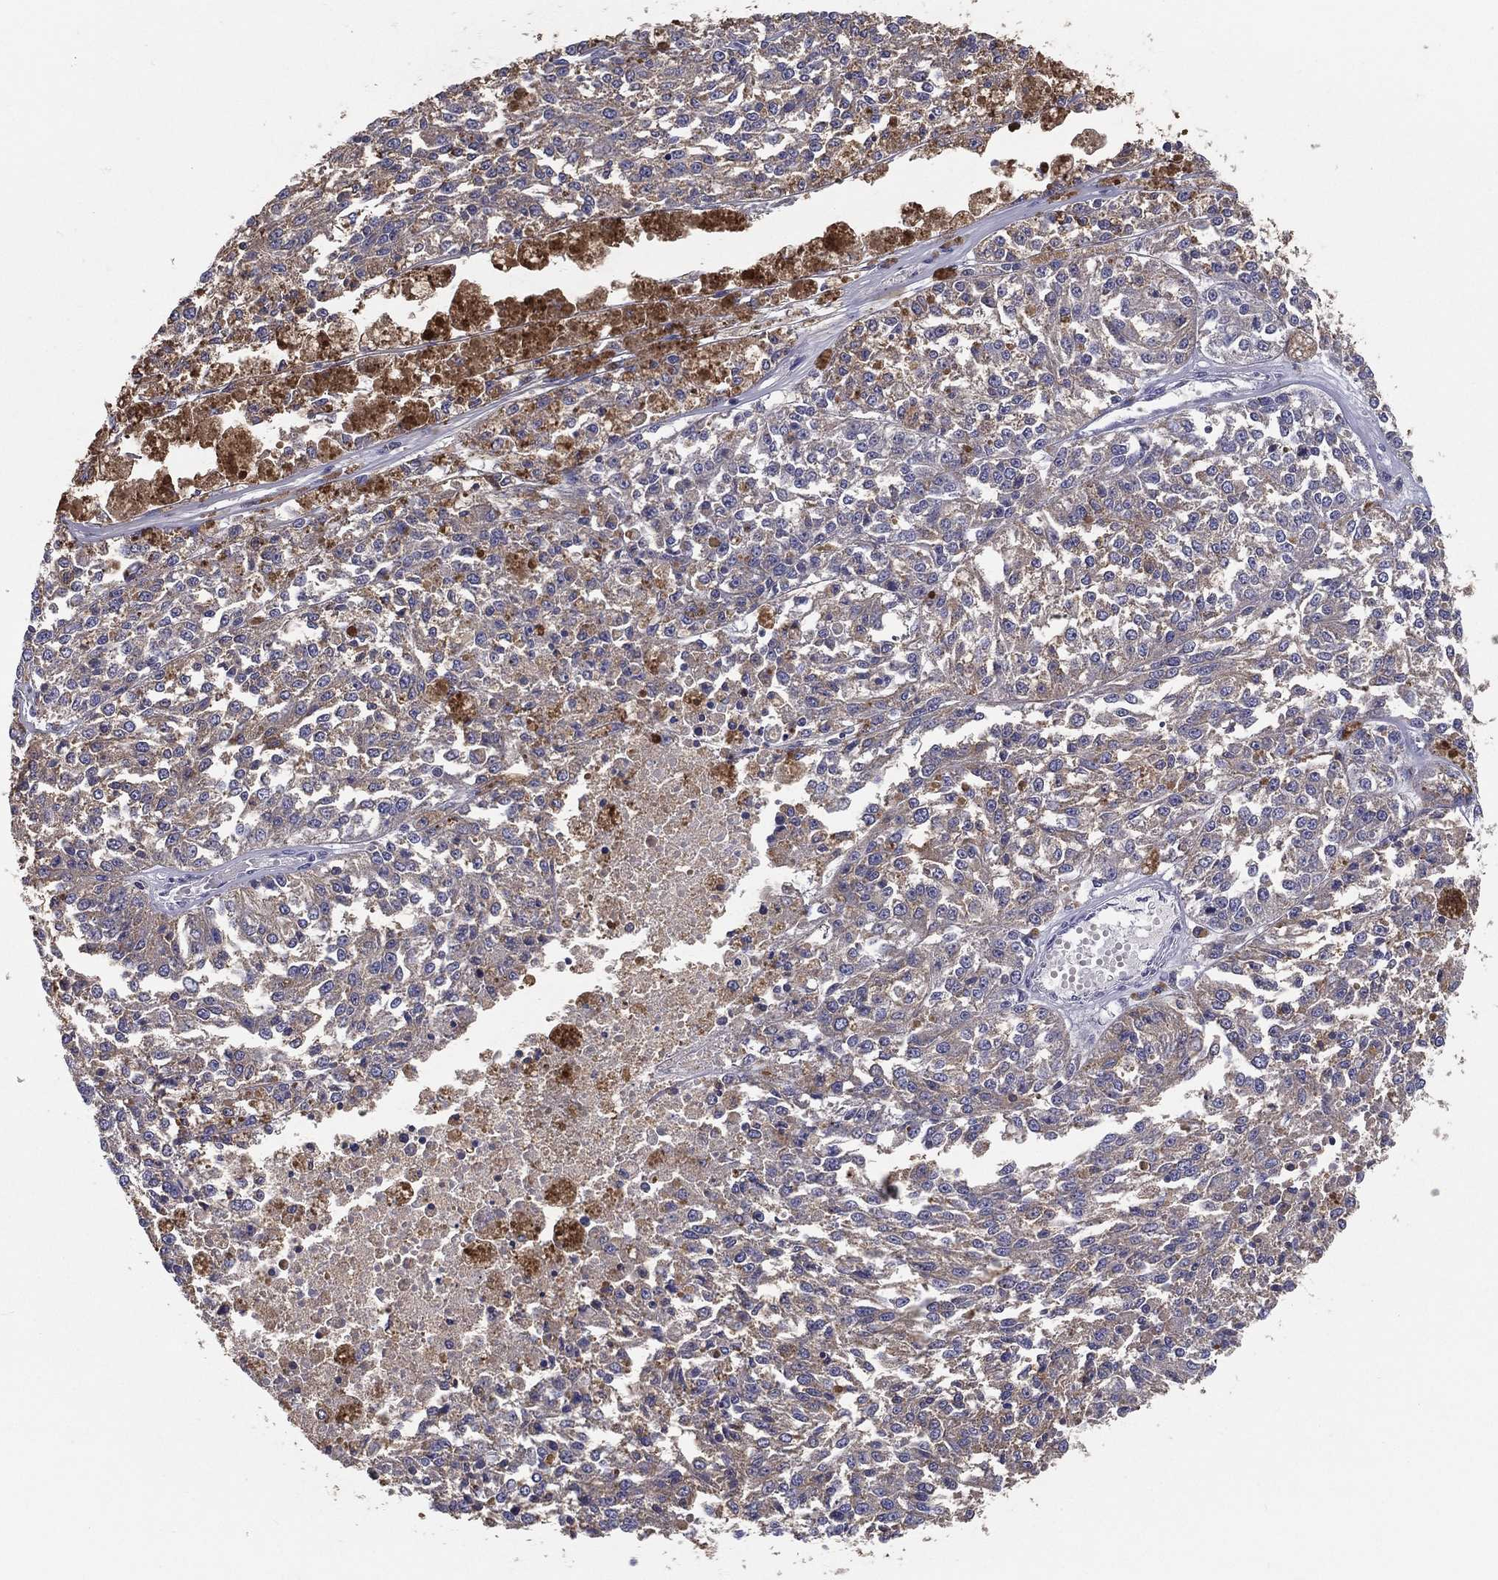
{"staining": {"intensity": "weak", "quantity": "25%-75%", "location": "cytoplasmic/membranous"}, "tissue": "melanoma", "cell_type": "Tumor cells", "image_type": "cancer", "snomed": [{"axis": "morphology", "description": "Malignant melanoma, Metastatic site"}, {"axis": "topography", "description": "Lymph node"}], "caption": "About 25%-75% of tumor cells in malignant melanoma (metastatic site) exhibit weak cytoplasmic/membranous protein staining as visualized by brown immunohistochemical staining.", "gene": "PCSK1", "patient": {"sex": "female", "age": 64}}